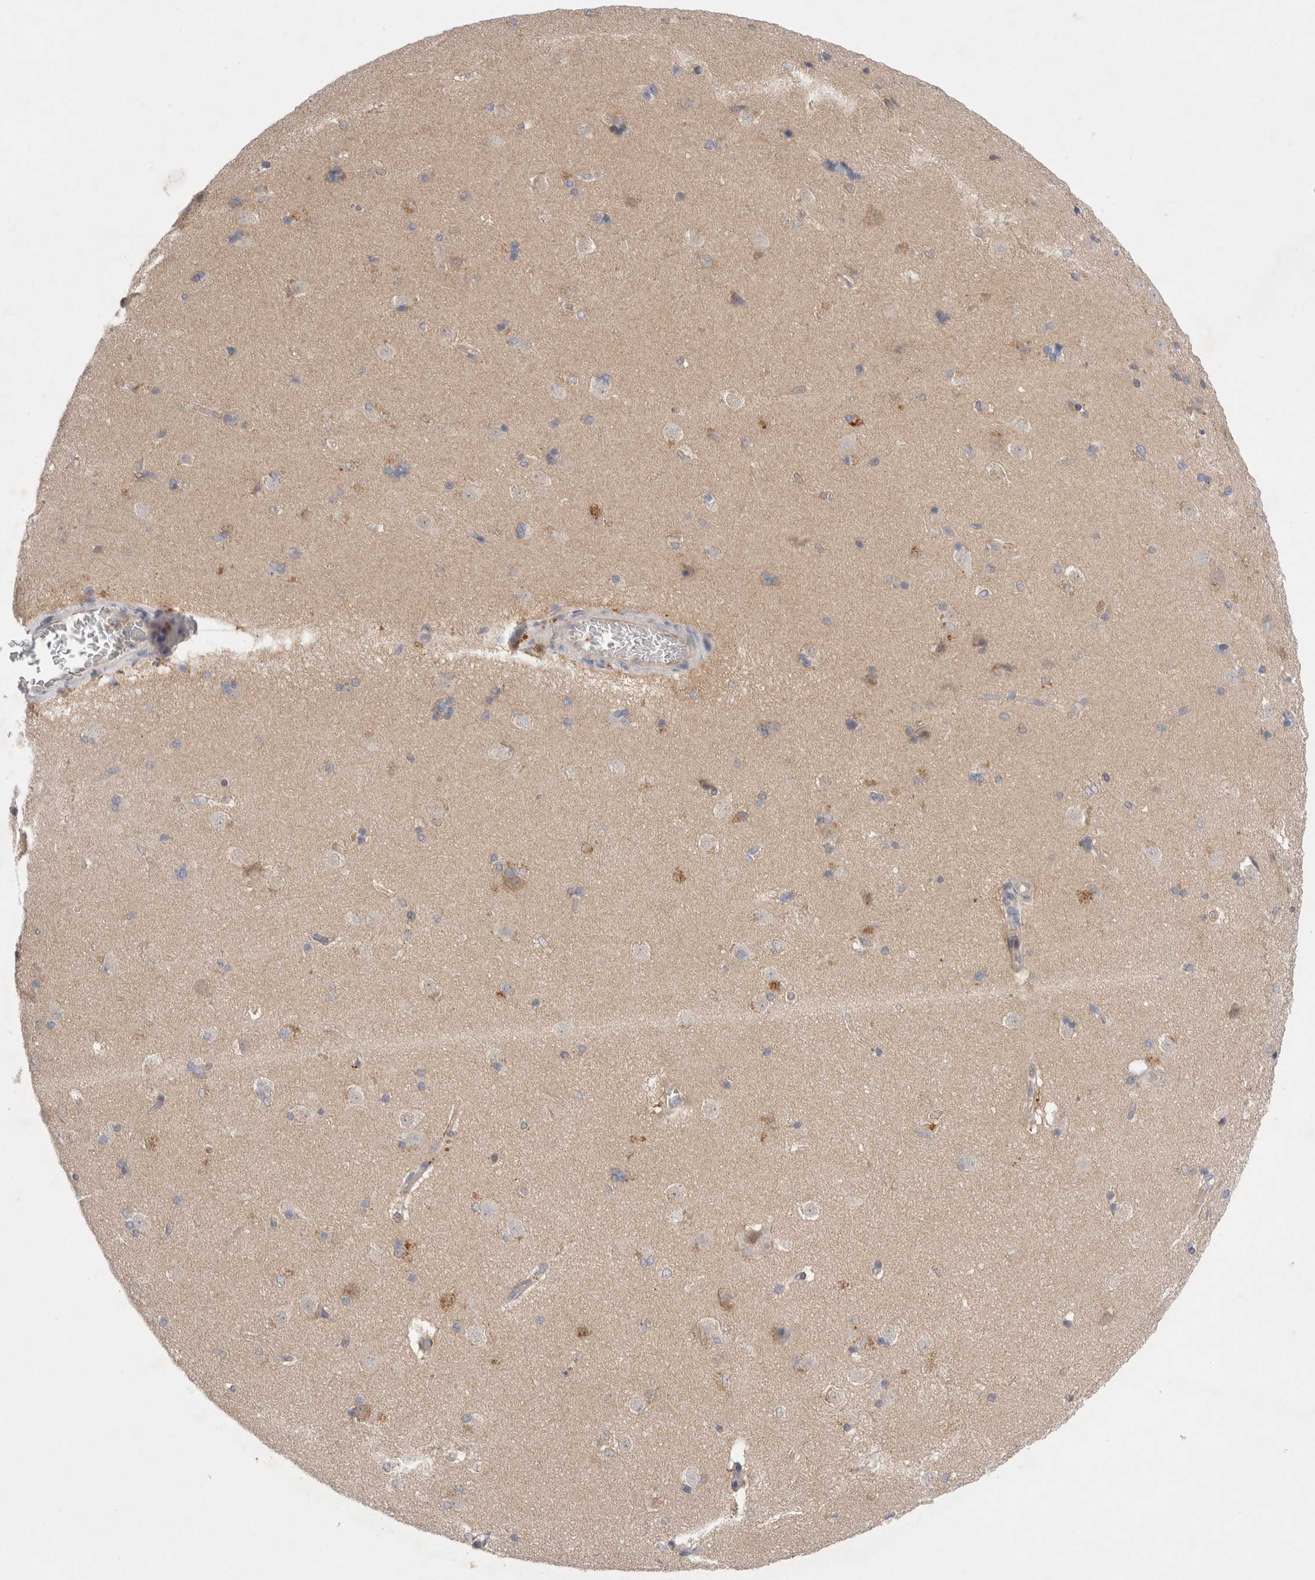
{"staining": {"intensity": "moderate", "quantity": "<25%", "location": "cytoplasmic/membranous"}, "tissue": "caudate", "cell_type": "Glial cells", "image_type": "normal", "snomed": [{"axis": "morphology", "description": "Normal tissue, NOS"}, {"axis": "topography", "description": "Lateral ventricle wall"}], "caption": "Human caudate stained for a protein (brown) demonstrates moderate cytoplasmic/membranous positive staining in approximately <25% of glial cells.", "gene": "WIPF2", "patient": {"sex": "female", "age": 19}}